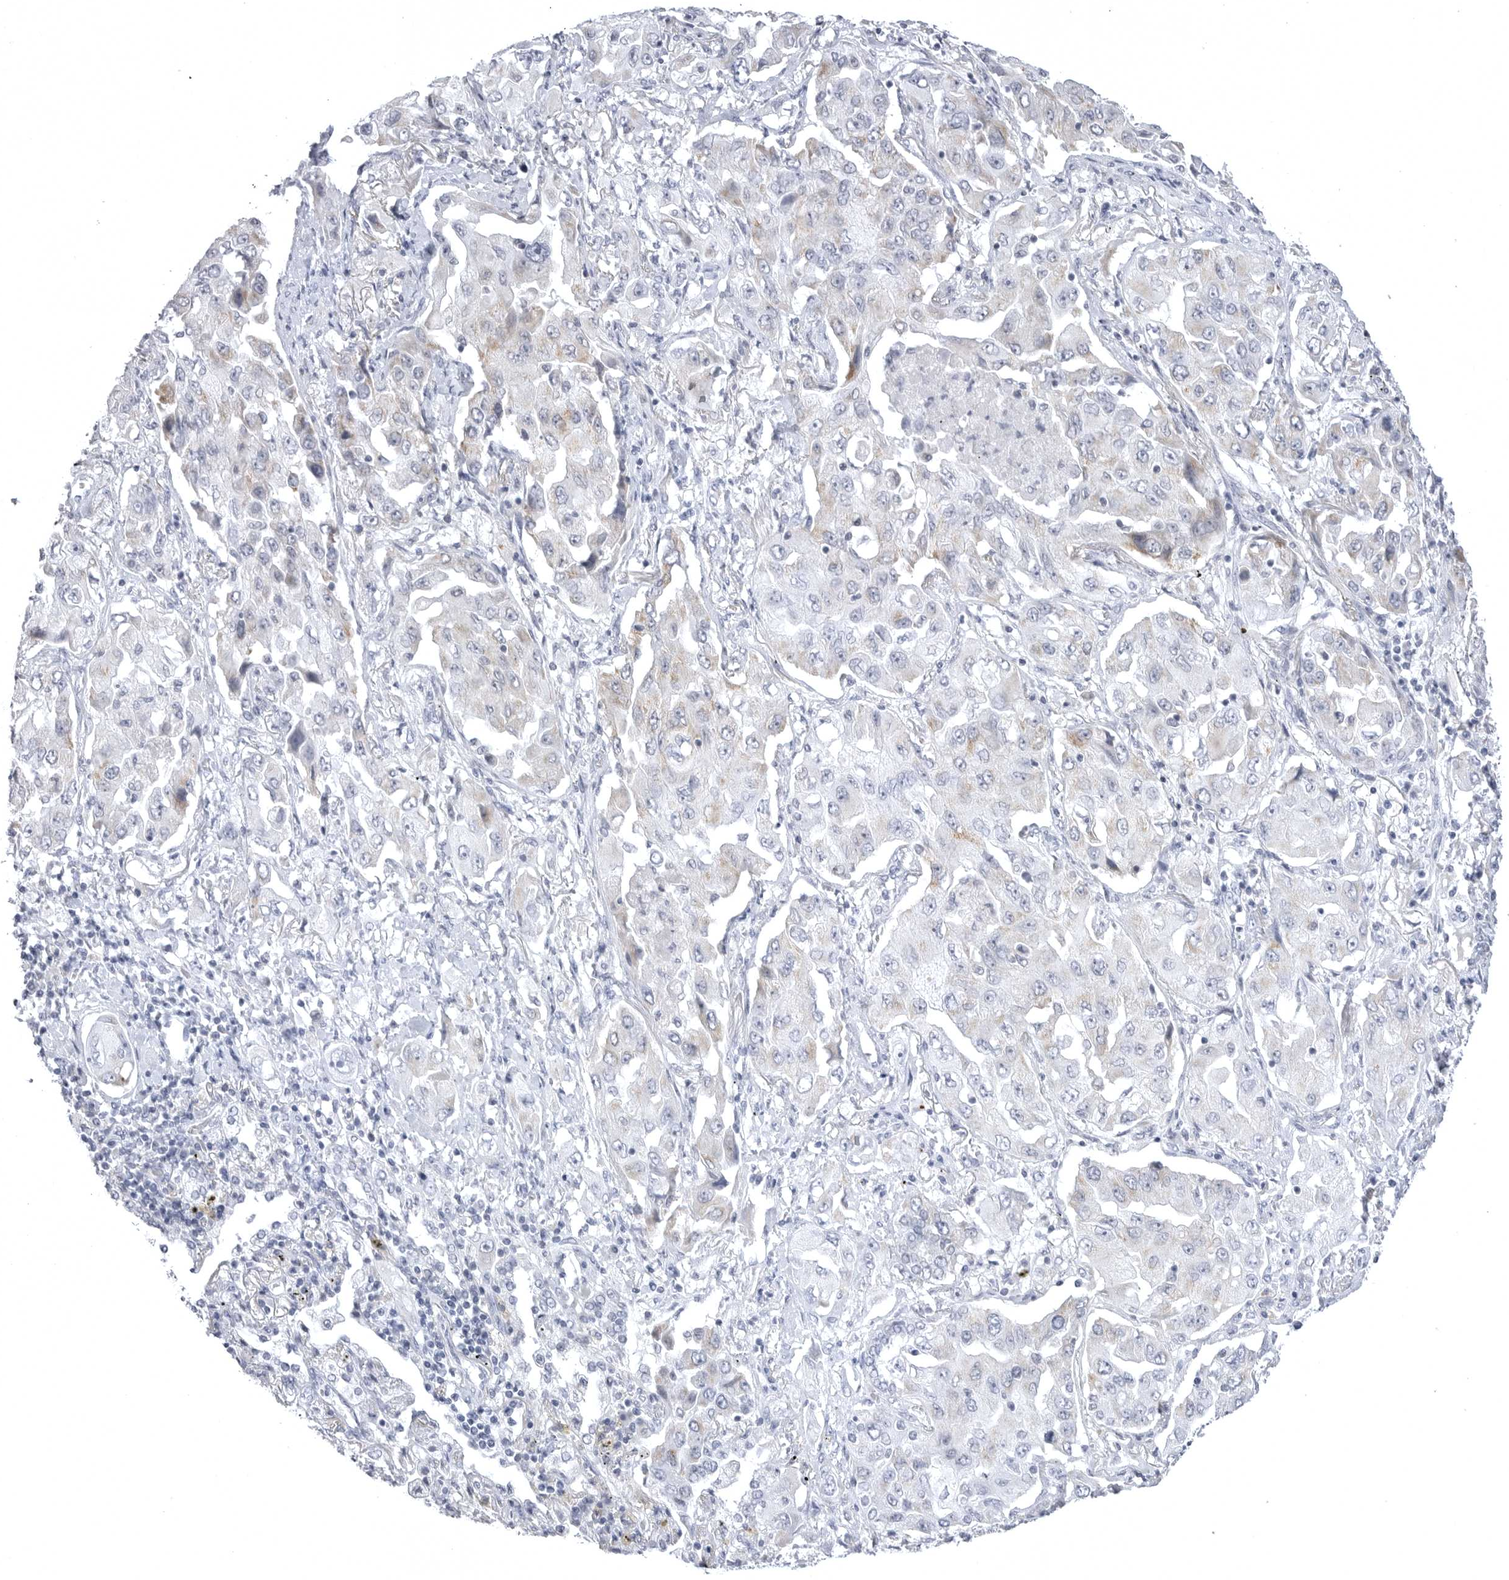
{"staining": {"intensity": "moderate", "quantity": "<25%", "location": "cytoplasmic/membranous"}, "tissue": "lung cancer", "cell_type": "Tumor cells", "image_type": "cancer", "snomed": [{"axis": "morphology", "description": "Adenocarcinoma, NOS"}, {"axis": "topography", "description": "Lung"}], "caption": "The photomicrograph exhibits staining of lung cancer (adenocarcinoma), revealing moderate cytoplasmic/membranous protein expression (brown color) within tumor cells.", "gene": "TUFM", "patient": {"sex": "female", "age": 65}}